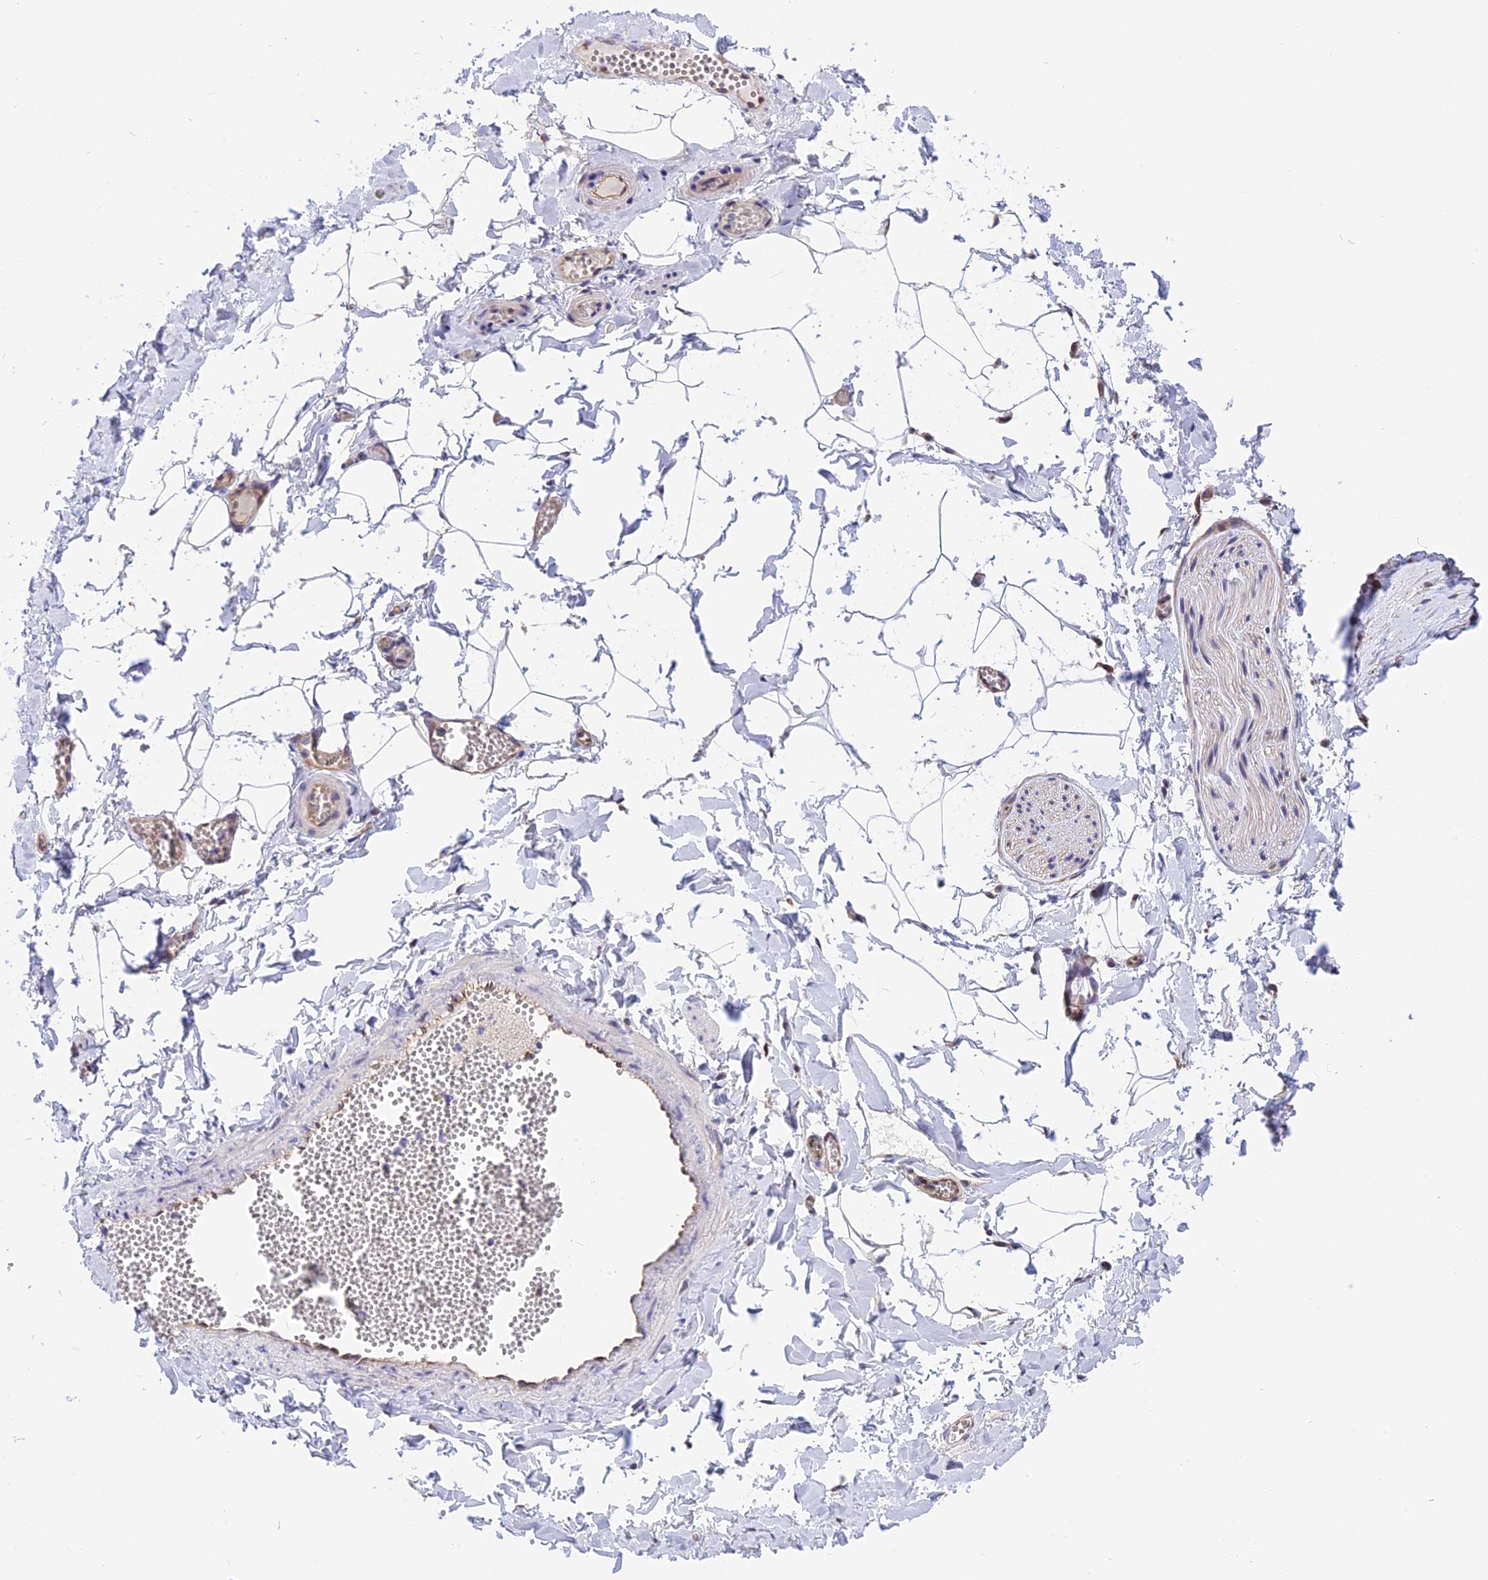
{"staining": {"intensity": "negative", "quantity": "none", "location": "none"}, "tissue": "adipose tissue", "cell_type": "Adipocytes", "image_type": "normal", "snomed": [{"axis": "morphology", "description": "Normal tissue, NOS"}, {"axis": "topography", "description": "Gallbladder"}, {"axis": "topography", "description": "Peripheral nerve tissue"}], "caption": "Protein analysis of unremarkable adipose tissue displays no significant staining in adipocytes.", "gene": "R3HDM4", "patient": {"sex": "male", "age": 38}}